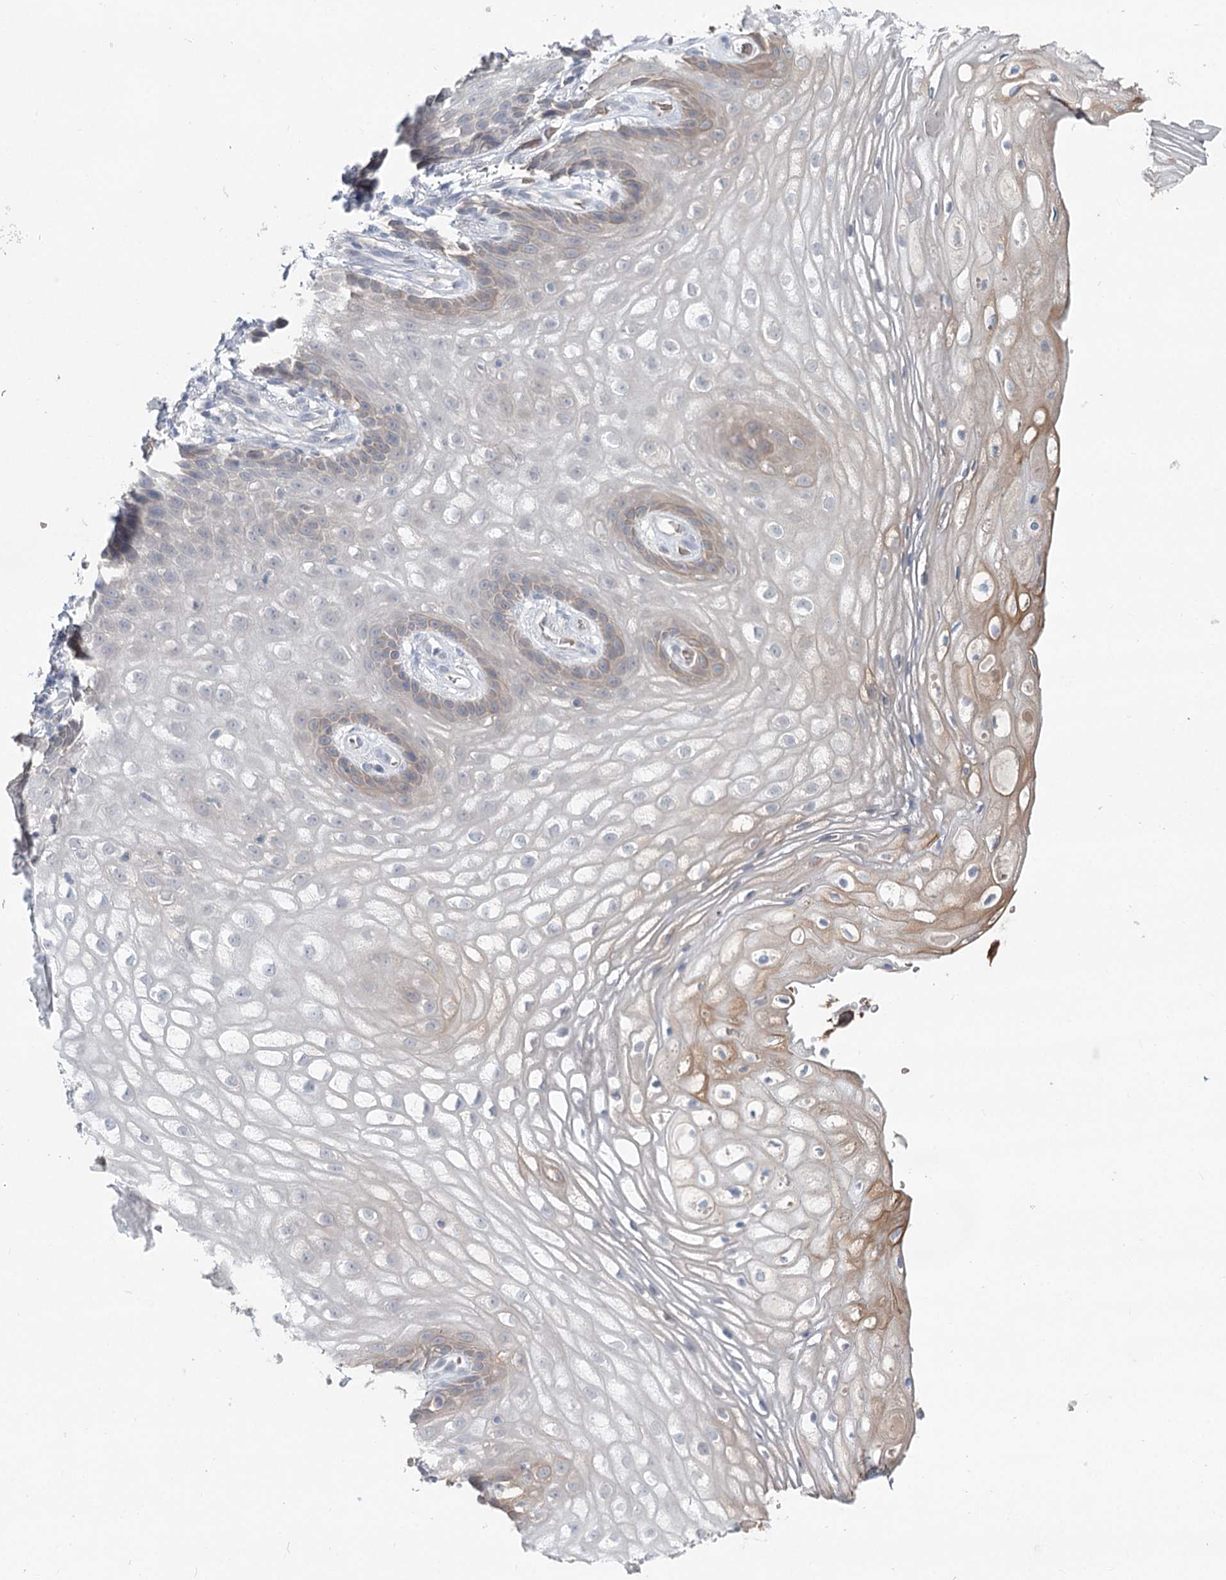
{"staining": {"intensity": "weak", "quantity": "<25%", "location": "cytoplasmic/membranous"}, "tissue": "vagina", "cell_type": "Squamous epithelial cells", "image_type": "normal", "snomed": [{"axis": "morphology", "description": "Normal tissue, NOS"}, {"axis": "topography", "description": "Vagina"}], "caption": "This is a image of immunohistochemistry staining of benign vagina, which shows no expression in squamous epithelial cells. Brightfield microscopy of immunohistochemistry (IHC) stained with DAB (3,3'-diaminobenzidine) (brown) and hematoxylin (blue), captured at high magnification.", "gene": "FBXO7", "patient": {"sex": "female", "age": 60}}